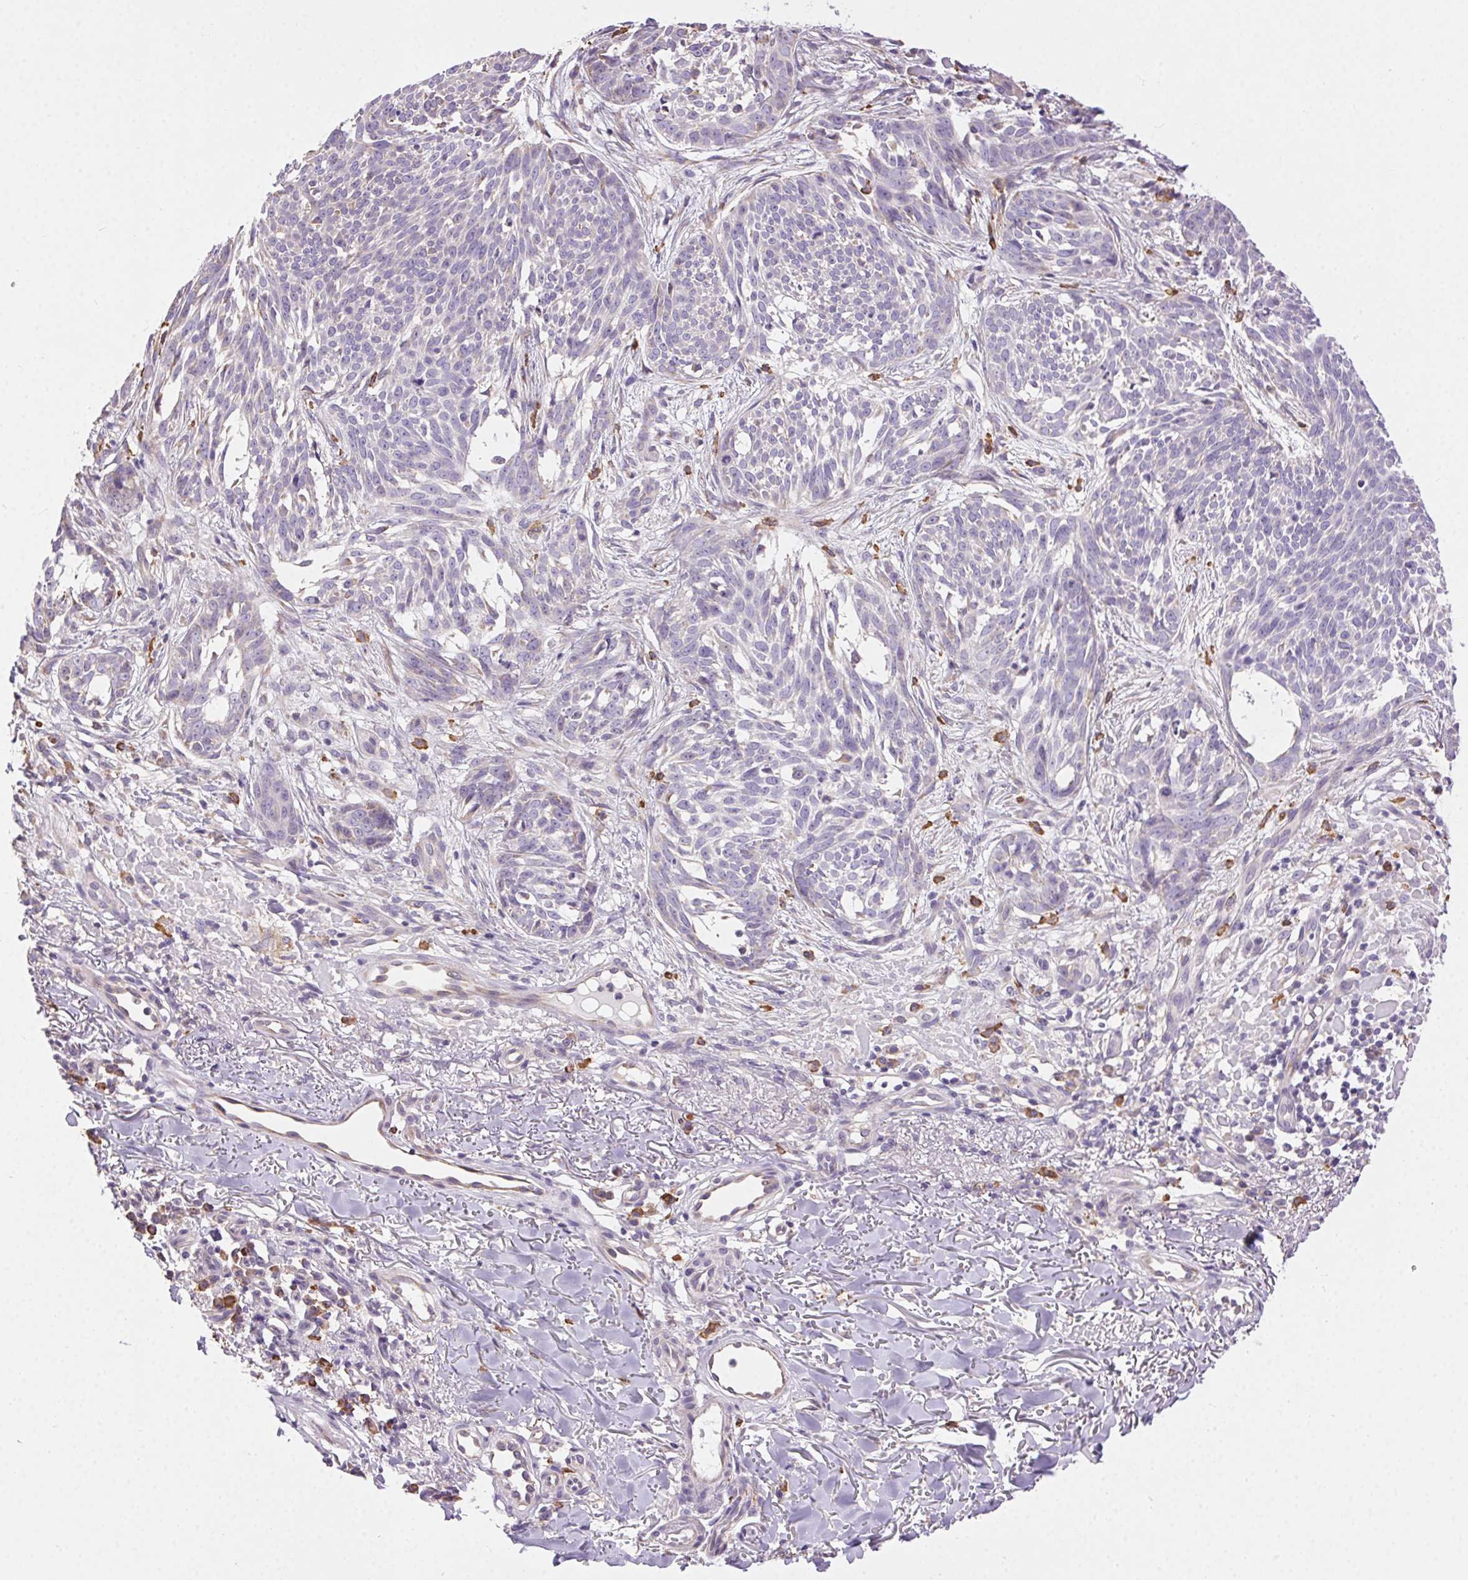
{"staining": {"intensity": "negative", "quantity": "none", "location": "none"}, "tissue": "skin cancer", "cell_type": "Tumor cells", "image_type": "cancer", "snomed": [{"axis": "morphology", "description": "Basal cell carcinoma"}, {"axis": "topography", "description": "Skin"}], "caption": "Micrograph shows no significant protein positivity in tumor cells of basal cell carcinoma (skin). (DAB IHC visualized using brightfield microscopy, high magnification).", "gene": "SNX31", "patient": {"sex": "male", "age": 88}}